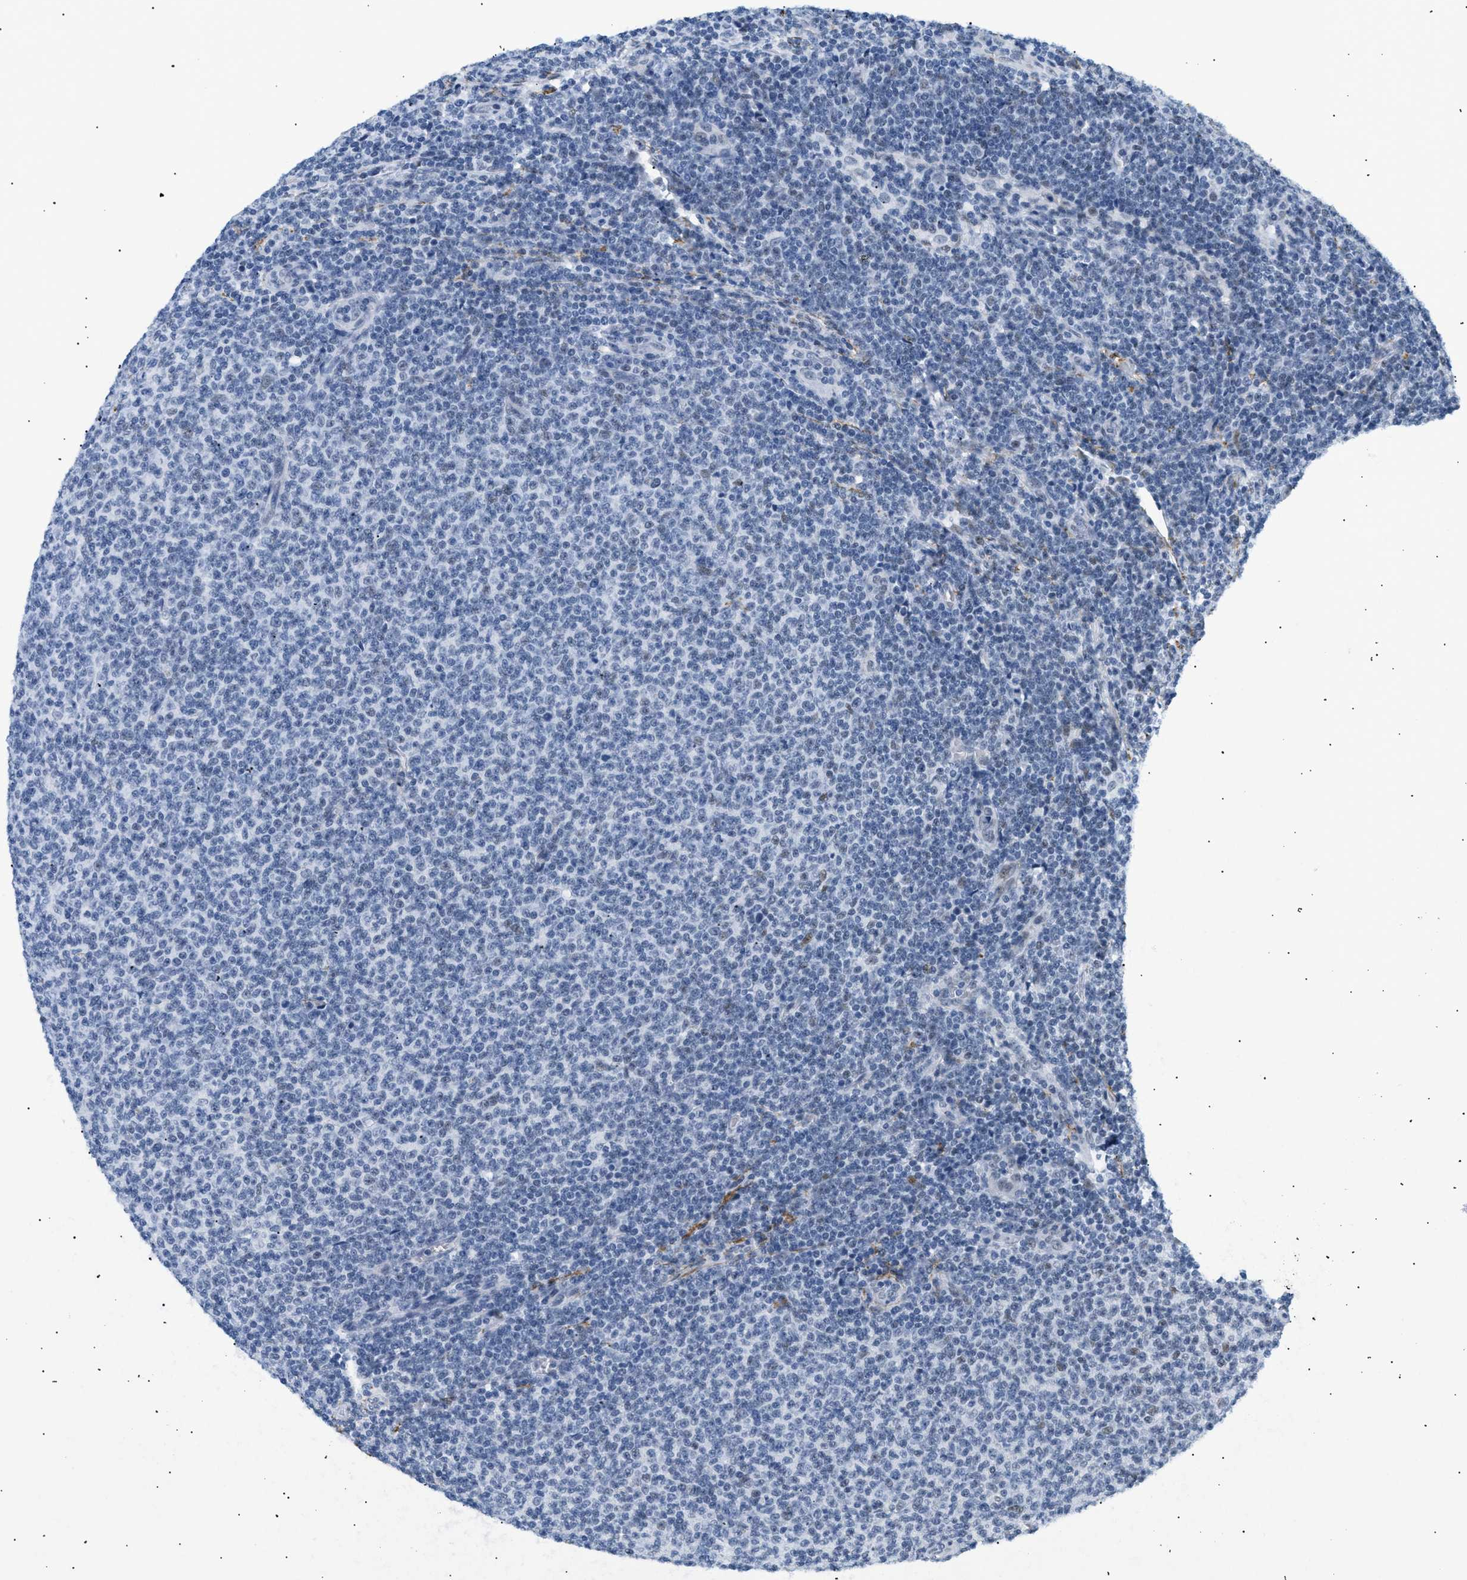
{"staining": {"intensity": "negative", "quantity": "none", "location": "none"}, "tissue": "lymphoma", "cell_type": "Tumor cells", "image_type": "cancer", "snomed": [{"axis": "morphology", "description": "Malignant lymphoma, non-Hodgkin's type, Low grade"}, {"axis": "topography", "description": "Lymph node"}], "caption": "Tumor cells are negative for protein expression in human lymphoma.", "gene": "ELN", "patient": {"sex": "male", "age": 66}}